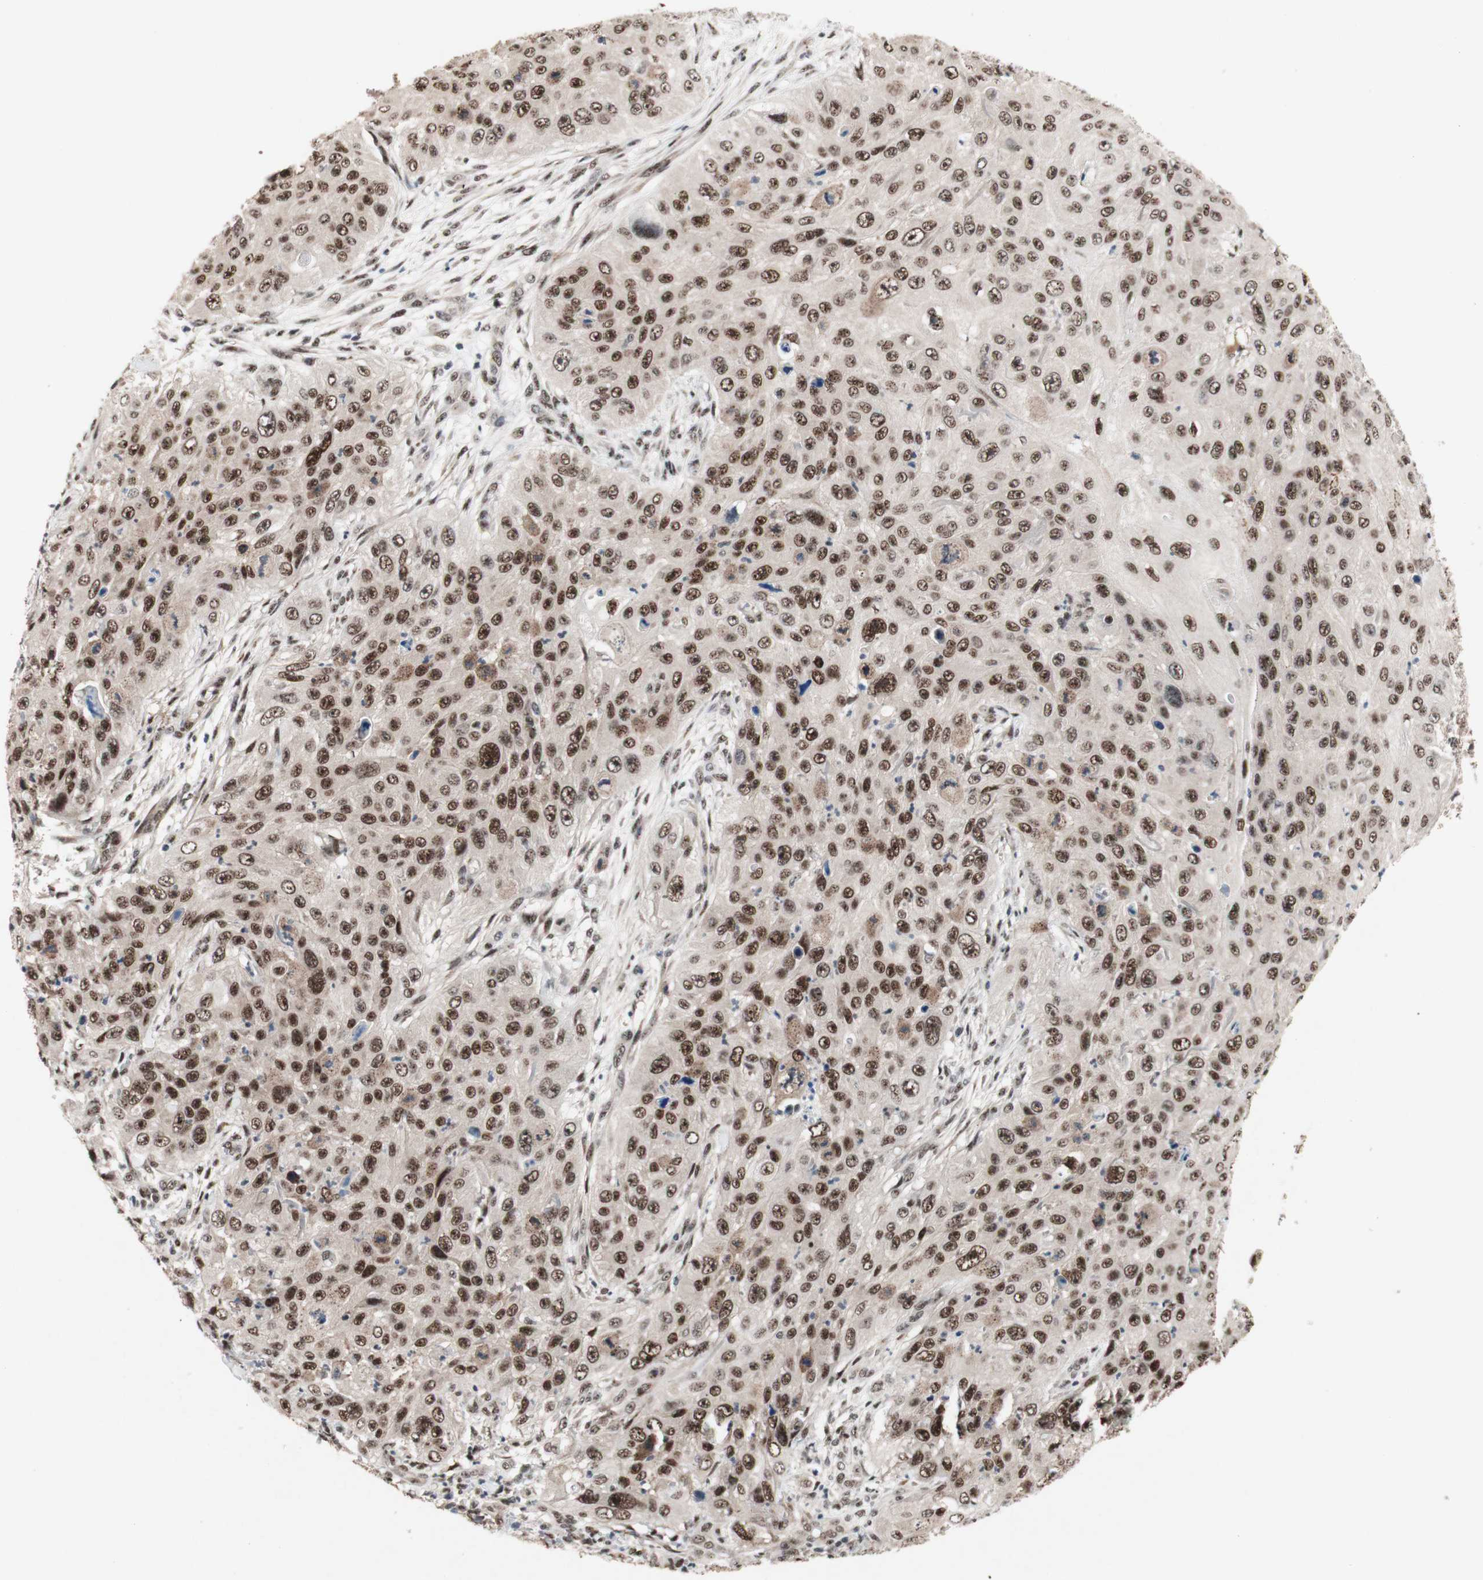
{"staining": {"intensity": "moderate", "quantity": ">75%", "location": "nuclear"}, "tissue": "skin cancer", "cell_type": "Tumor cells", "image_type": "cancer", "snomed": [{"axis": "morphology", "description": "Squamous cell carcinoma, NOS"}, {"axis": "topography", "description": "Skin"}], "caption": "Immunohistochemical staining of human squamous cell carcinoma (skin) demonstrates moderate nuclear protein positivity in about >75% of tumor cells.", "gene": "TLE1", "patient": {"sex": "female", "age": 80}}